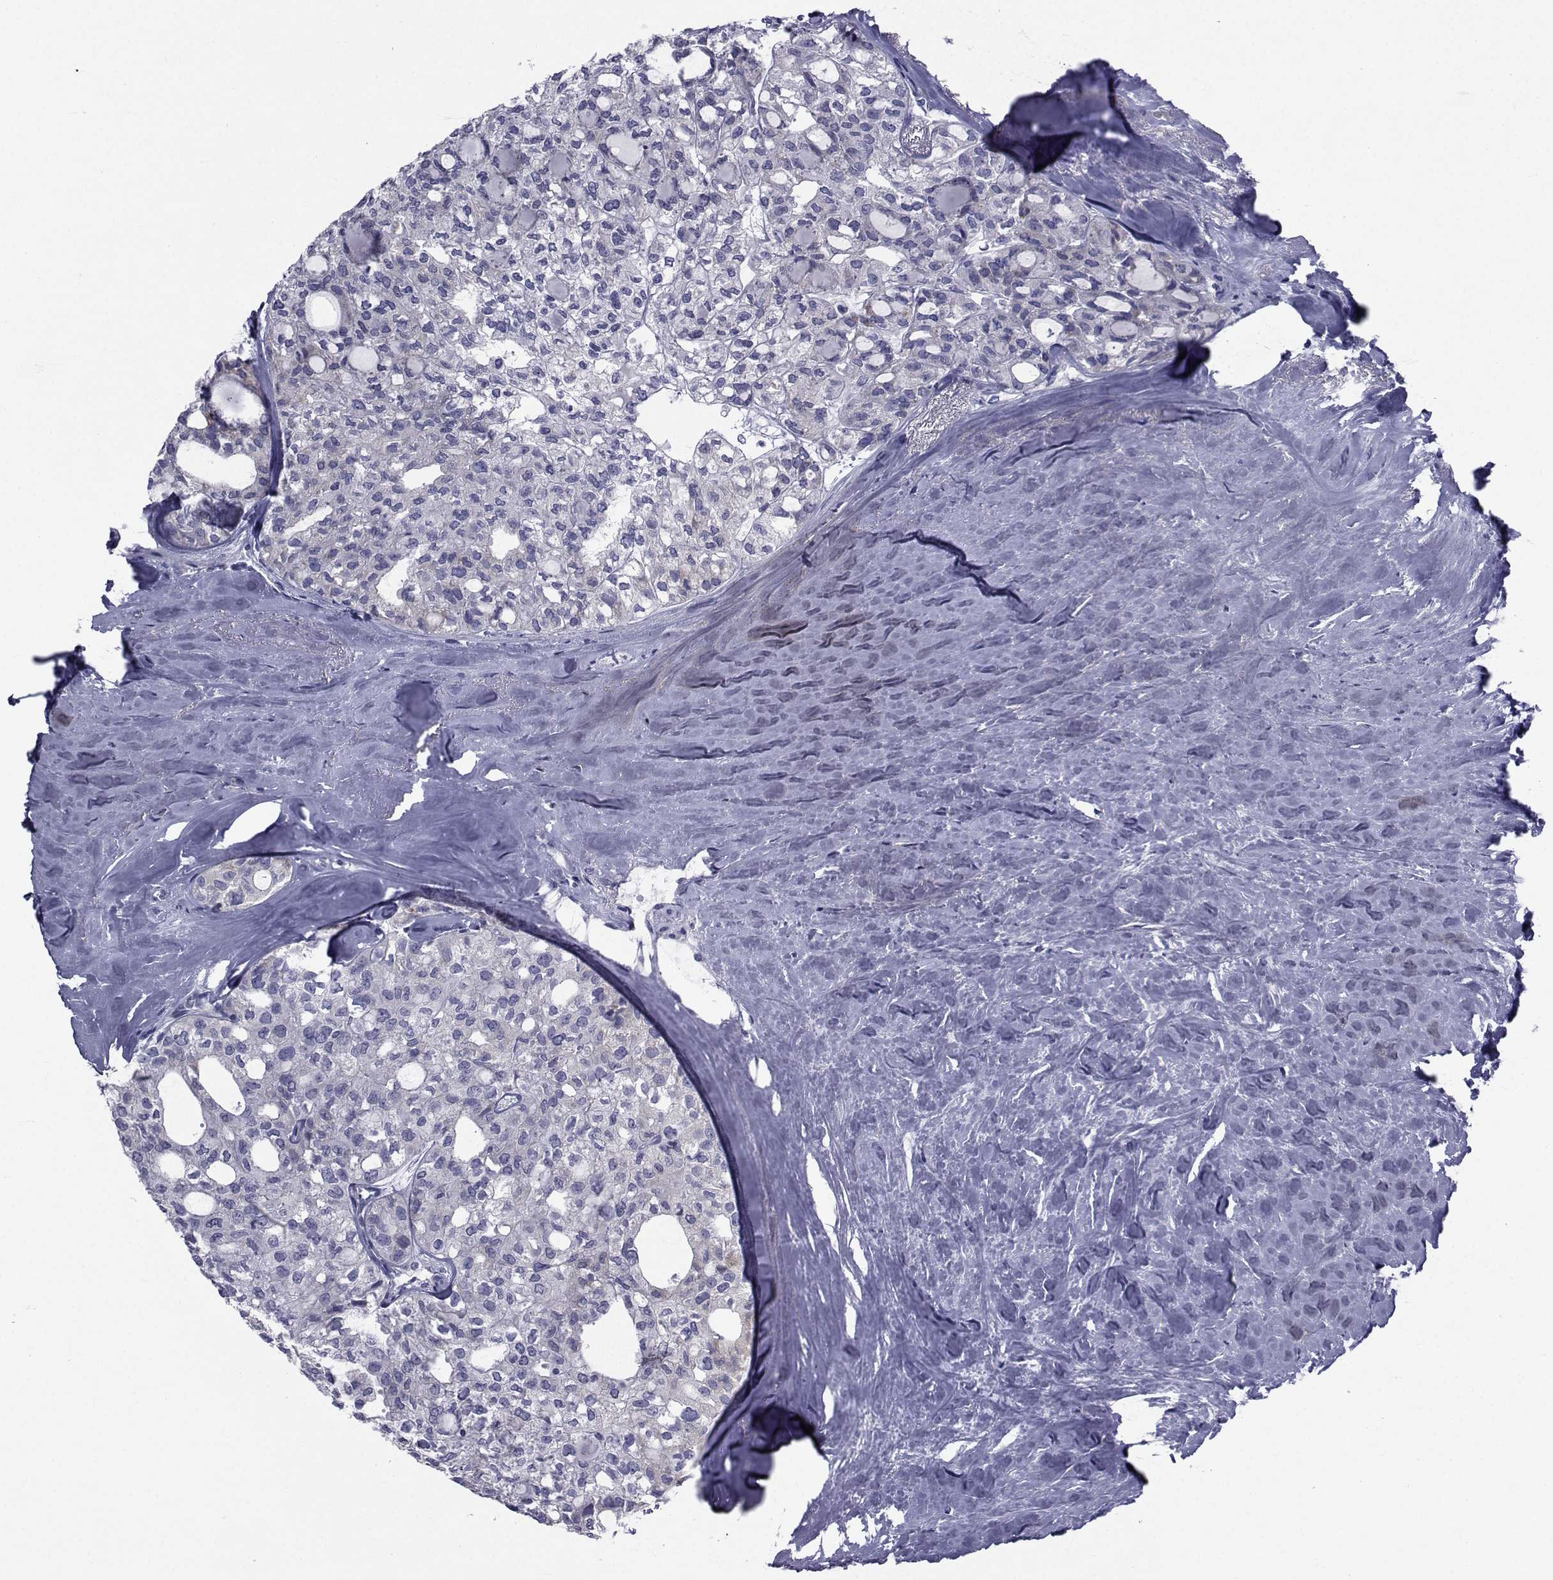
{"staining": {"intensity": "weak", "quantity": "<25%", "location": "cytoplasmic/membranous"}, "tissue": "thyroid cancer", "cell_type": "Tumor cells", "image_type": "cancer", "snomed": [{"axis": "morphology", "description": "Follicular adenoma carcinoma, NOS"}, {"axis": "topography", "description": "Thyroid gland"}], "caption": "Immunohistochemical staining of human thyroid cancer demonstrates no significant expression in tumor cells.", "gene": "ROPN1", "patient": {"sex": "male", "age": 75}}